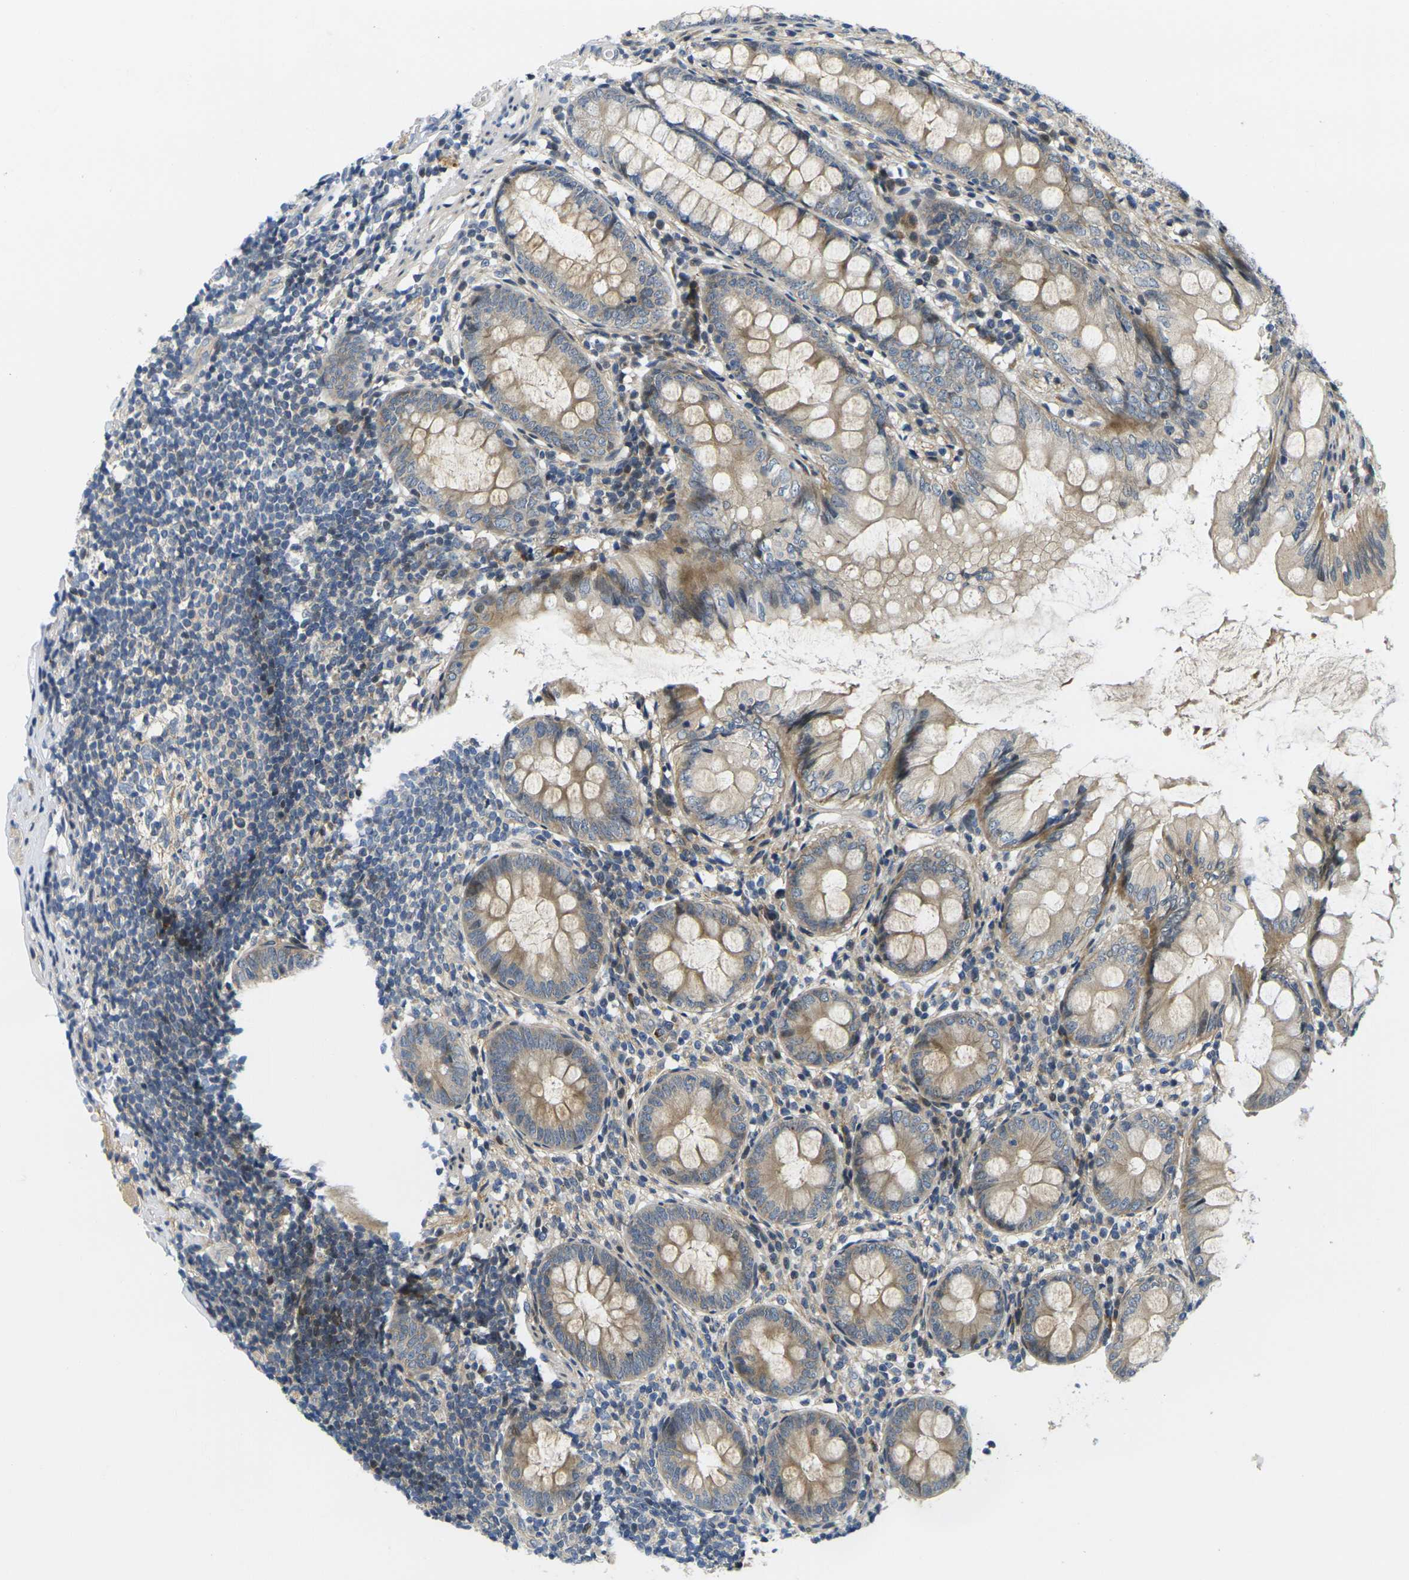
{"staining": {"intensity": "moderate", "quantity": ">75%", "location": "cytoplasmic/membranous"}, "tissue": "appendix", "cell_type": "Glandular cells", "image_type": "normal", "snomed": [{"axis": "morphology", "description": "Normal tissue, NOS"}, {"axis": "topography", "description": "Appendix"}], "caption": "Protein expression analysis of unremarkable human appendix reveals moderate cytoplasmic/membranous expression in about >75% of glandular cells.", "gene": "ROBO2", "patient": {"sex": "female", "age": 77}}